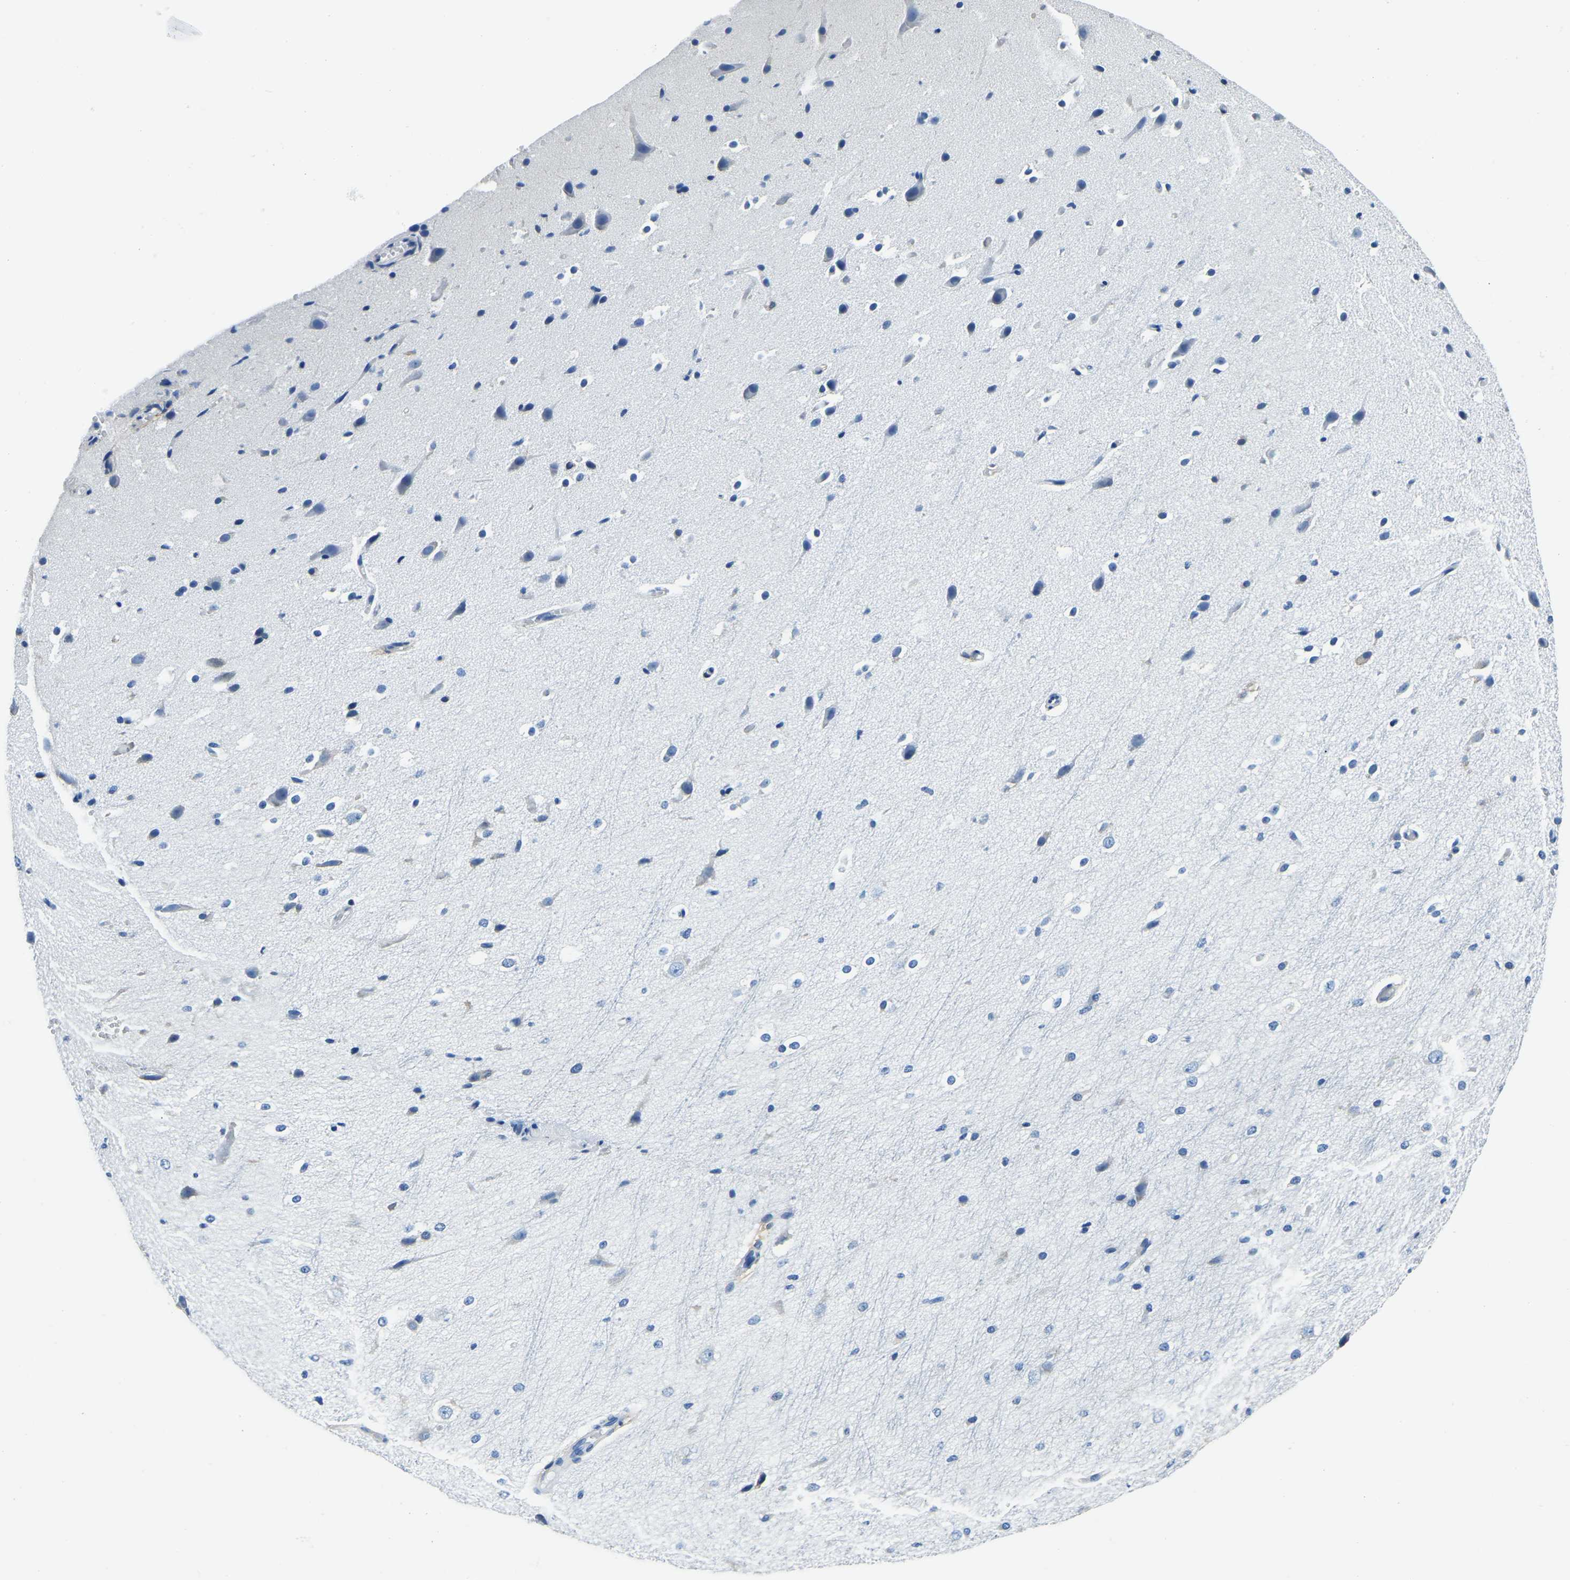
{"staining": {"intensity": "negative", "quantity": "none", "location": "none"}, "tissue": "cerebral cortex", "cell_type": "Endothelial cells", "image_type": "normal", "snomed": [{"axis": "morphology", "description": "Normal tissue, NOS"}, {"axis": "morphology", "description": "Developmental malformation"}, {"axis": "topography", "description": "Cerebral cortex"}], "caption": "This is an IHC micrograph of benign human cerebral cortex. There is no positivity in endothelial cells.", "gene": "ZDHHC13", "patient": {"sex": "female", "age": 30}}